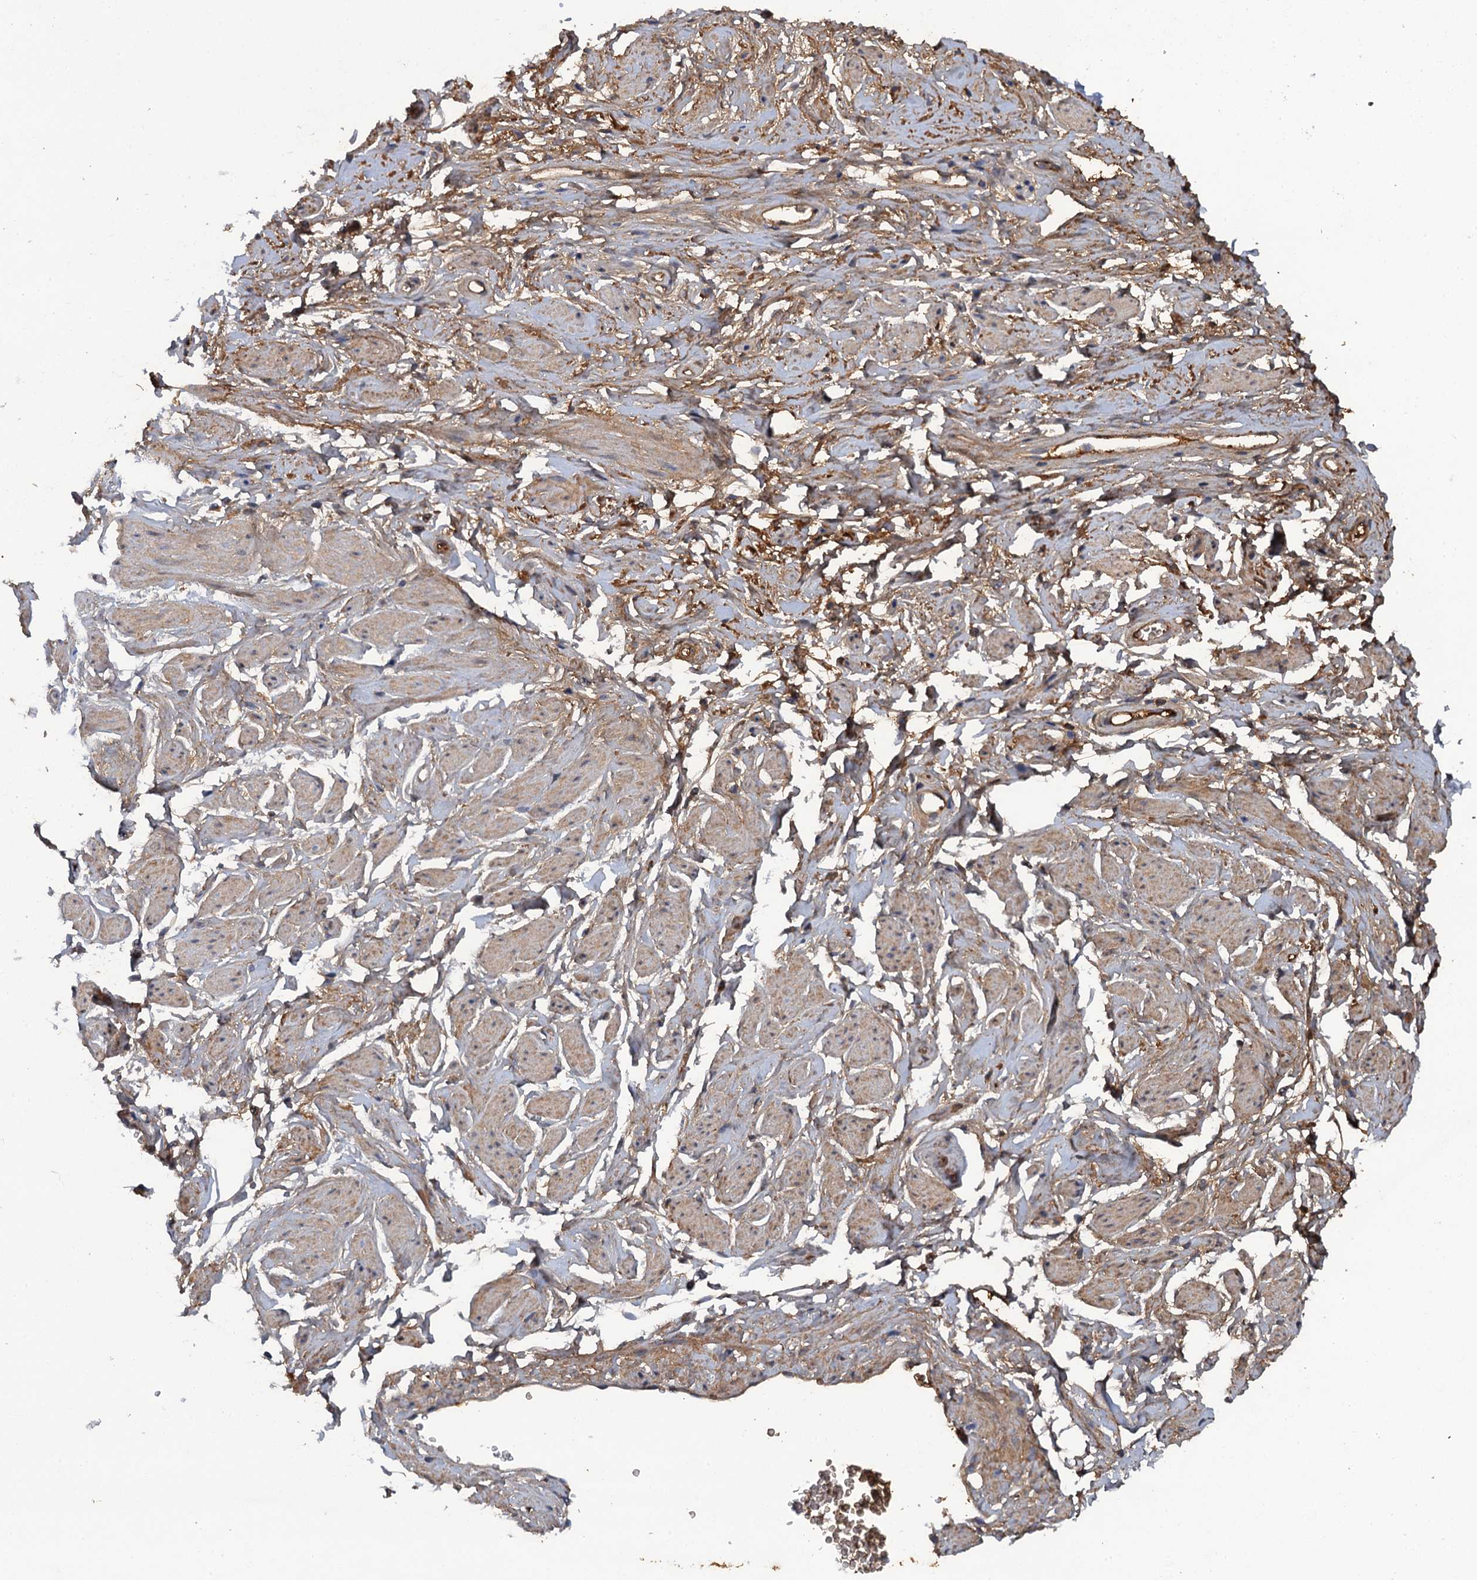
{"staining": {"intensity": "moderate", "quantity": "25%-75%", "location": "cytoplasmic/membranous"}, "tissue": "adipose tissue", "cell_type": "Adipocytes", "image_type": "normal", "snomed": [{"axis": "morphology", "description": "Normal tissue, NOS"}, {"axis": "morphology", "description": "Adenocarcinoma, NOS"}, {"axis": "topography", "description": "Rectum"}, {"axis": "topography", "description": "Vagina"}, {"axis": "topography", "description": "Peripheral nerve tissue"}], "caption": "This is an image of immunohistochemistry staining of normal adipose tissue, which shows moderate staining in the cytoplasmic/membranous of adipocytes.", "gene": "HAPLN3", "patient": {"sex": "female", "age": 71}}